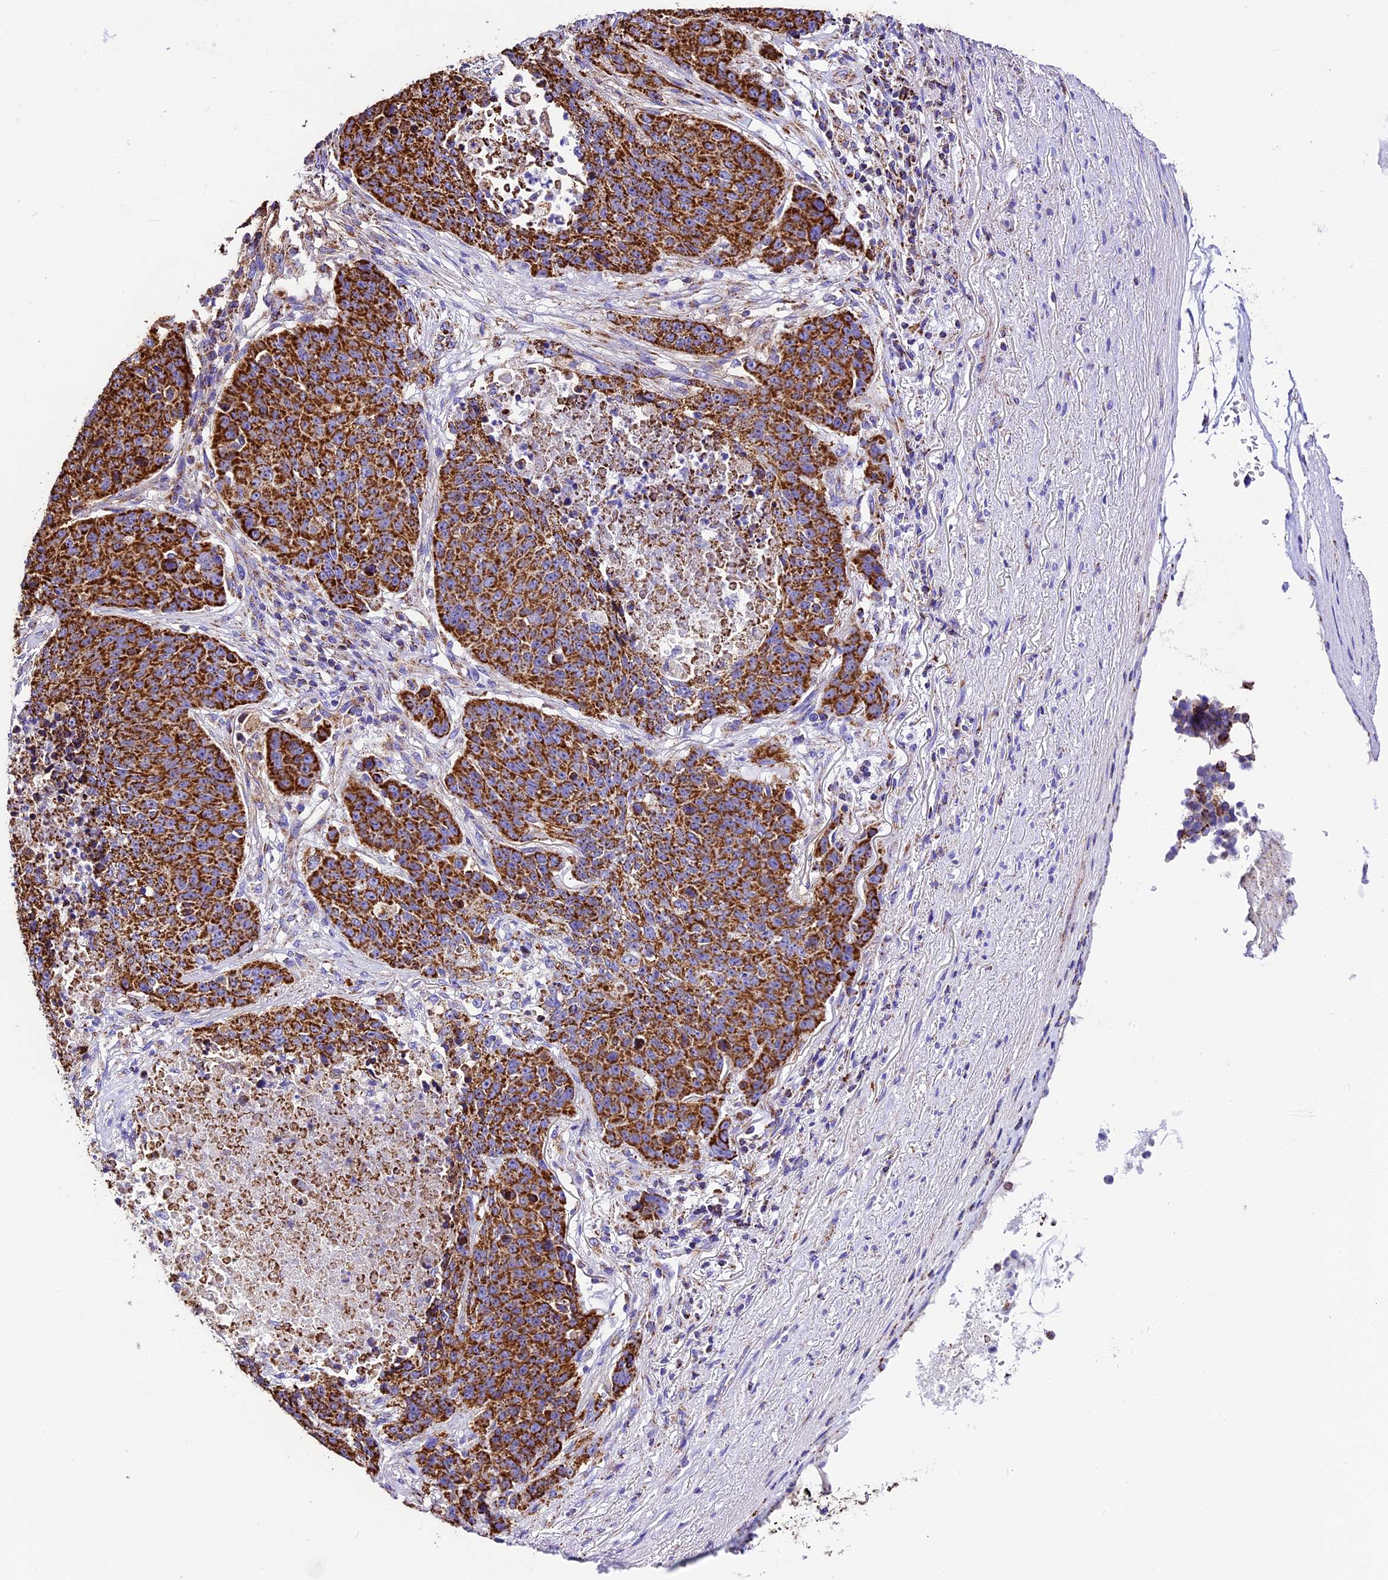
{"staining": {"intensity": "strong", "quantity": ">75%", "location": "cytoplasmic/membranous"}, "tissue": "lung cancer", "cell_type": "Tumor cells", "image_type": "cancer", "snomed": [{"axis": "morphology", "description": "Normal tissue, NOS"}, {"axis": "morphology", "description": "Squamous cell carcinoma, NOS"}, {"axis": "topography", "description": "Lymph node"}, {"axis": "topography", "description": "Lung"}], "caption": "IHC histopathology image of lung squamous cell carcinoma stained for a protein (brown), which demonstrates high levels of strong cytoplasmic/membranous expression in about >75% of tumor cells.", "gene": "DCAF5", "patient": {"sex": "male", "age": 66}}